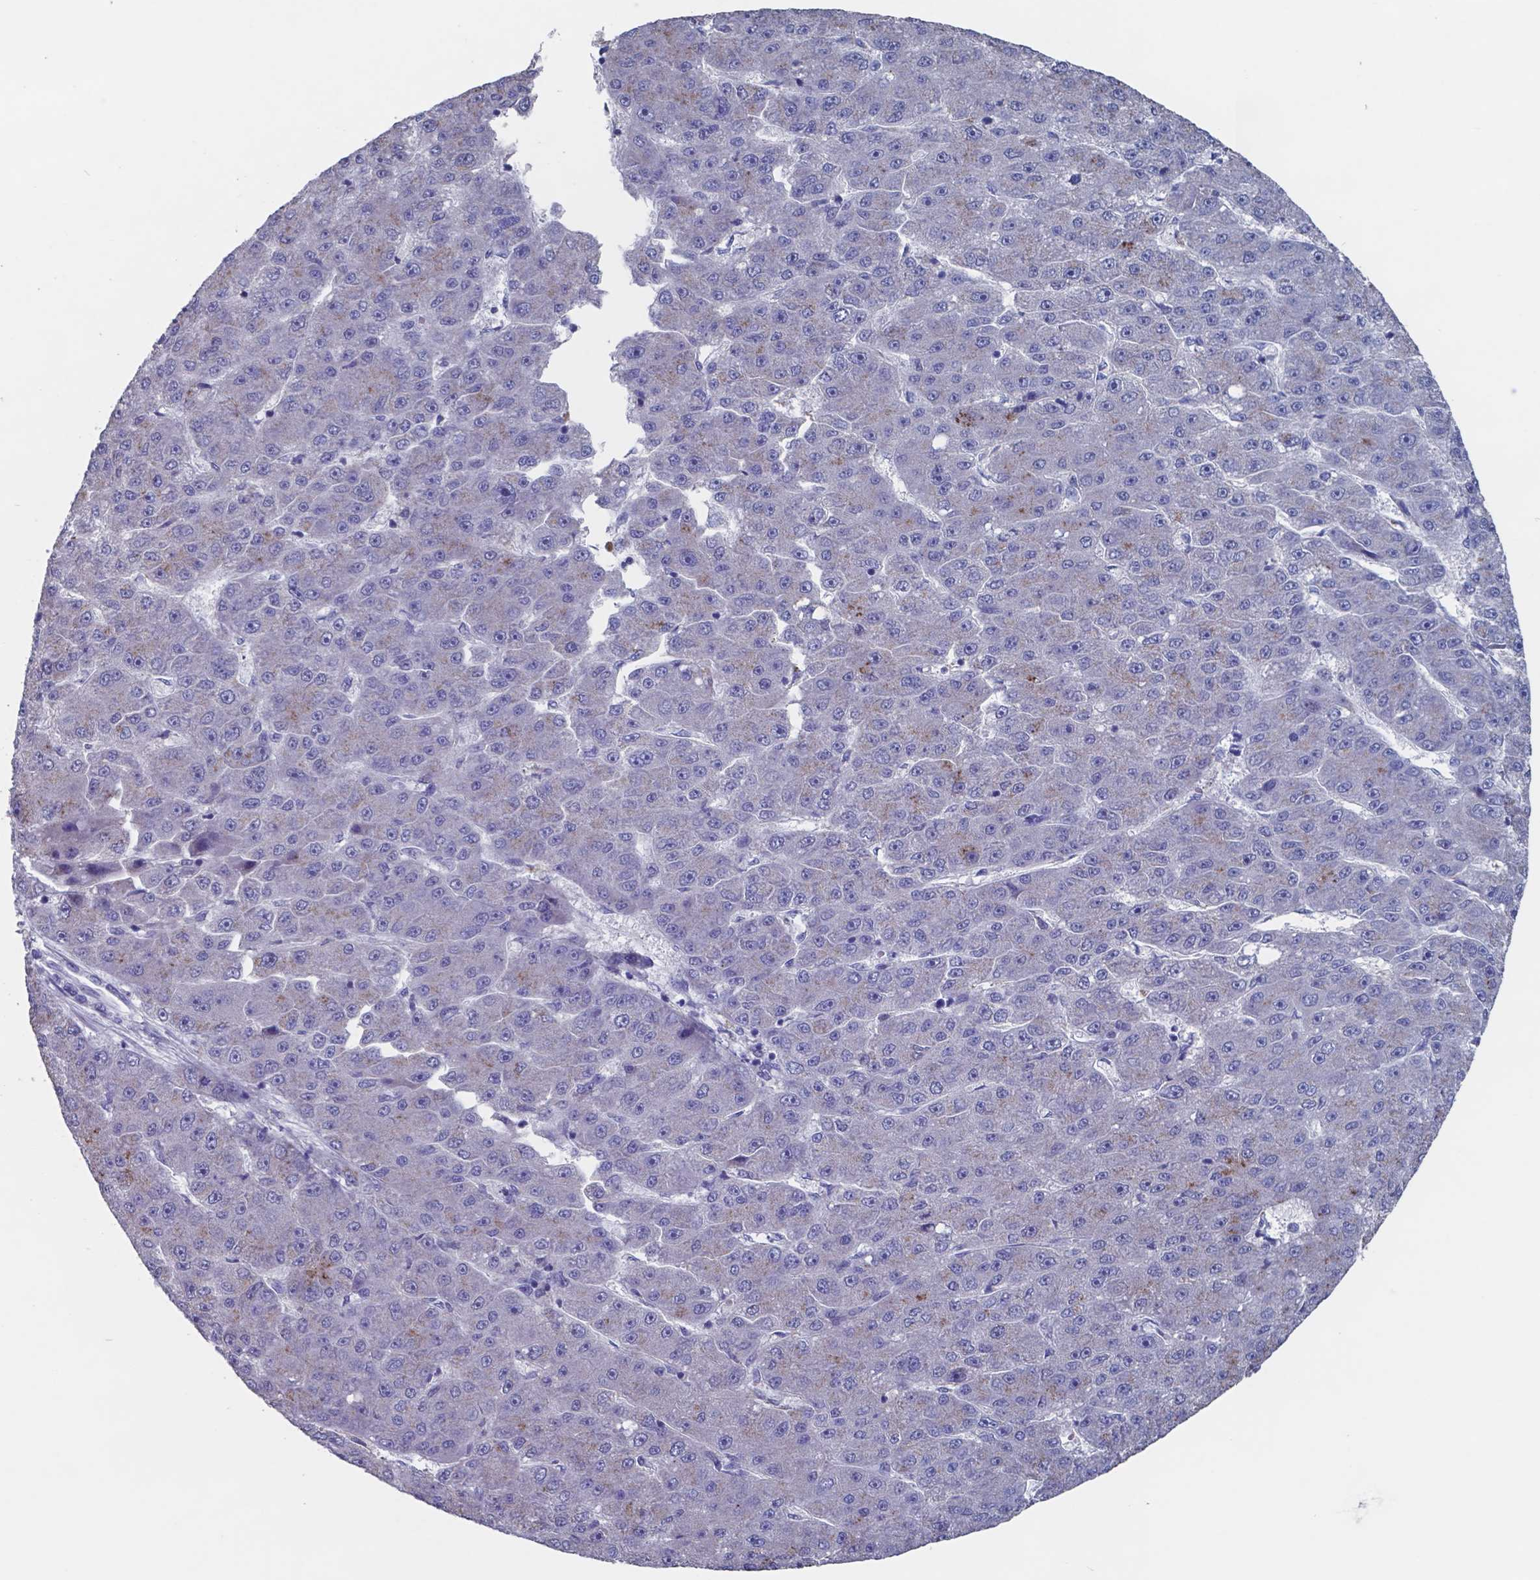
{"staining": {"intensity": "negative", "quantity": "none", "location": "none"}, "tissue": "liver cancer", "cell_type": "Tumor cells", "image_type": "cancer", "snomed": [{"axis": "morphology", "description": "Carcinoma, Hepatocellular, NOS"}, {"axis": "topography", "description": "Liver"}], "caption": "A photomicrograph of human hepatocellular carcinoma (liver) is negative for staining in tumor cells.", "gene": "TTR", "patient": {"sex": "male", "age": 67}}